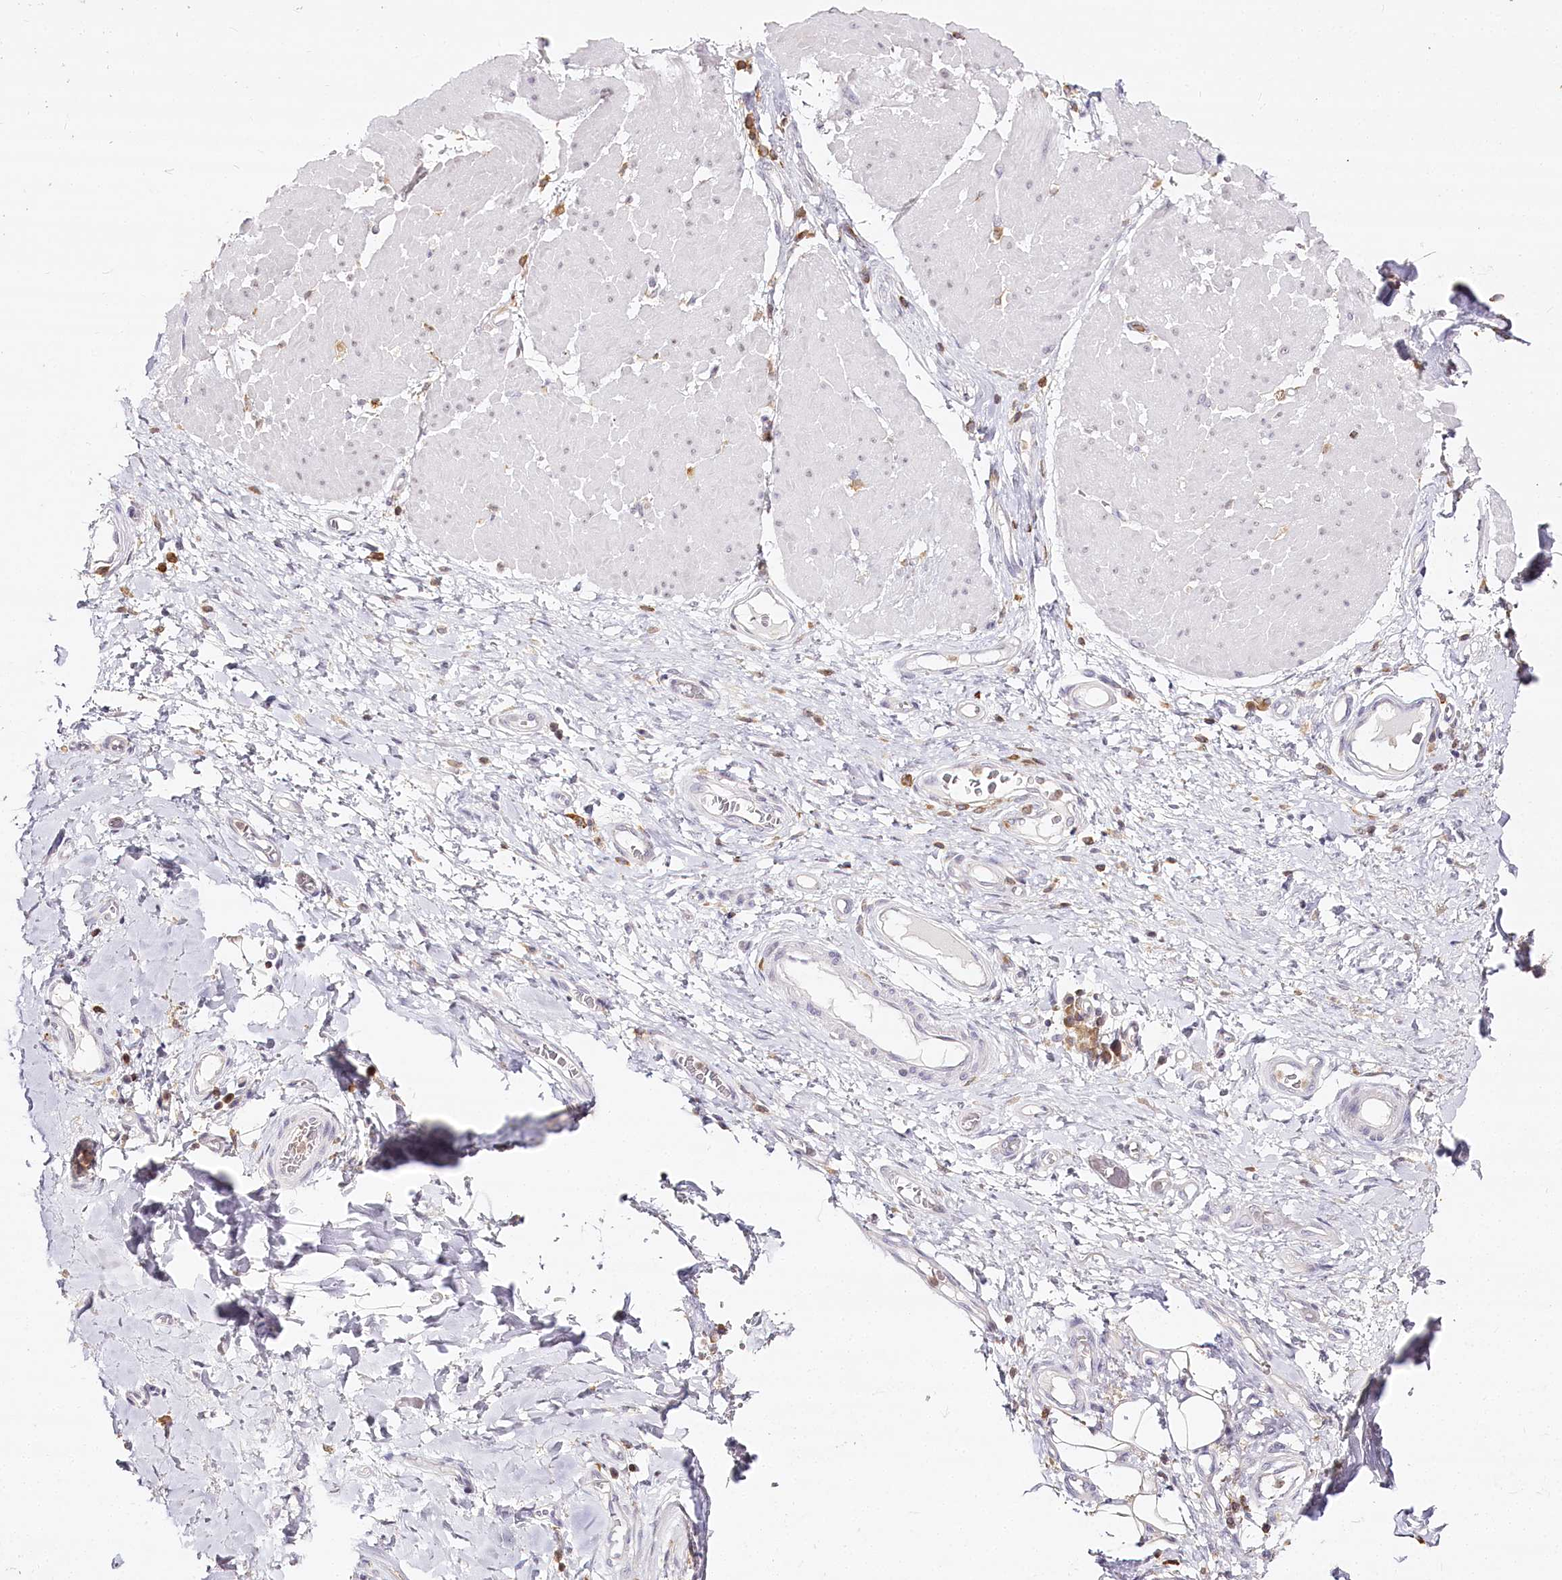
{"staining": {"intensity": "negative", "quantity": "none", "location": "none"}, "tissue": "adipose tissue", "cell_type": "Adipocytes", "image_type": "normal", "snomed": [{"axis": "morphology", "description": "Normal tissue, NOS"}, {"axis": "morphology", "description": "Adenocarcinoma, NOS"}, {"axis": "topography", "description": "Esophagus"}, {"axis": "topography", "description": "Stomach, upper"}, {"axis": "topography", "description": "Peripheral nerve tissue"}], "caption": "This is an immunohistochemistry (IHC) micrograph of benign adipose tissue. There is no positivity in adipocytes.", "gene": "DOCK2", "patient": {"sex": "male", "age": 62}}